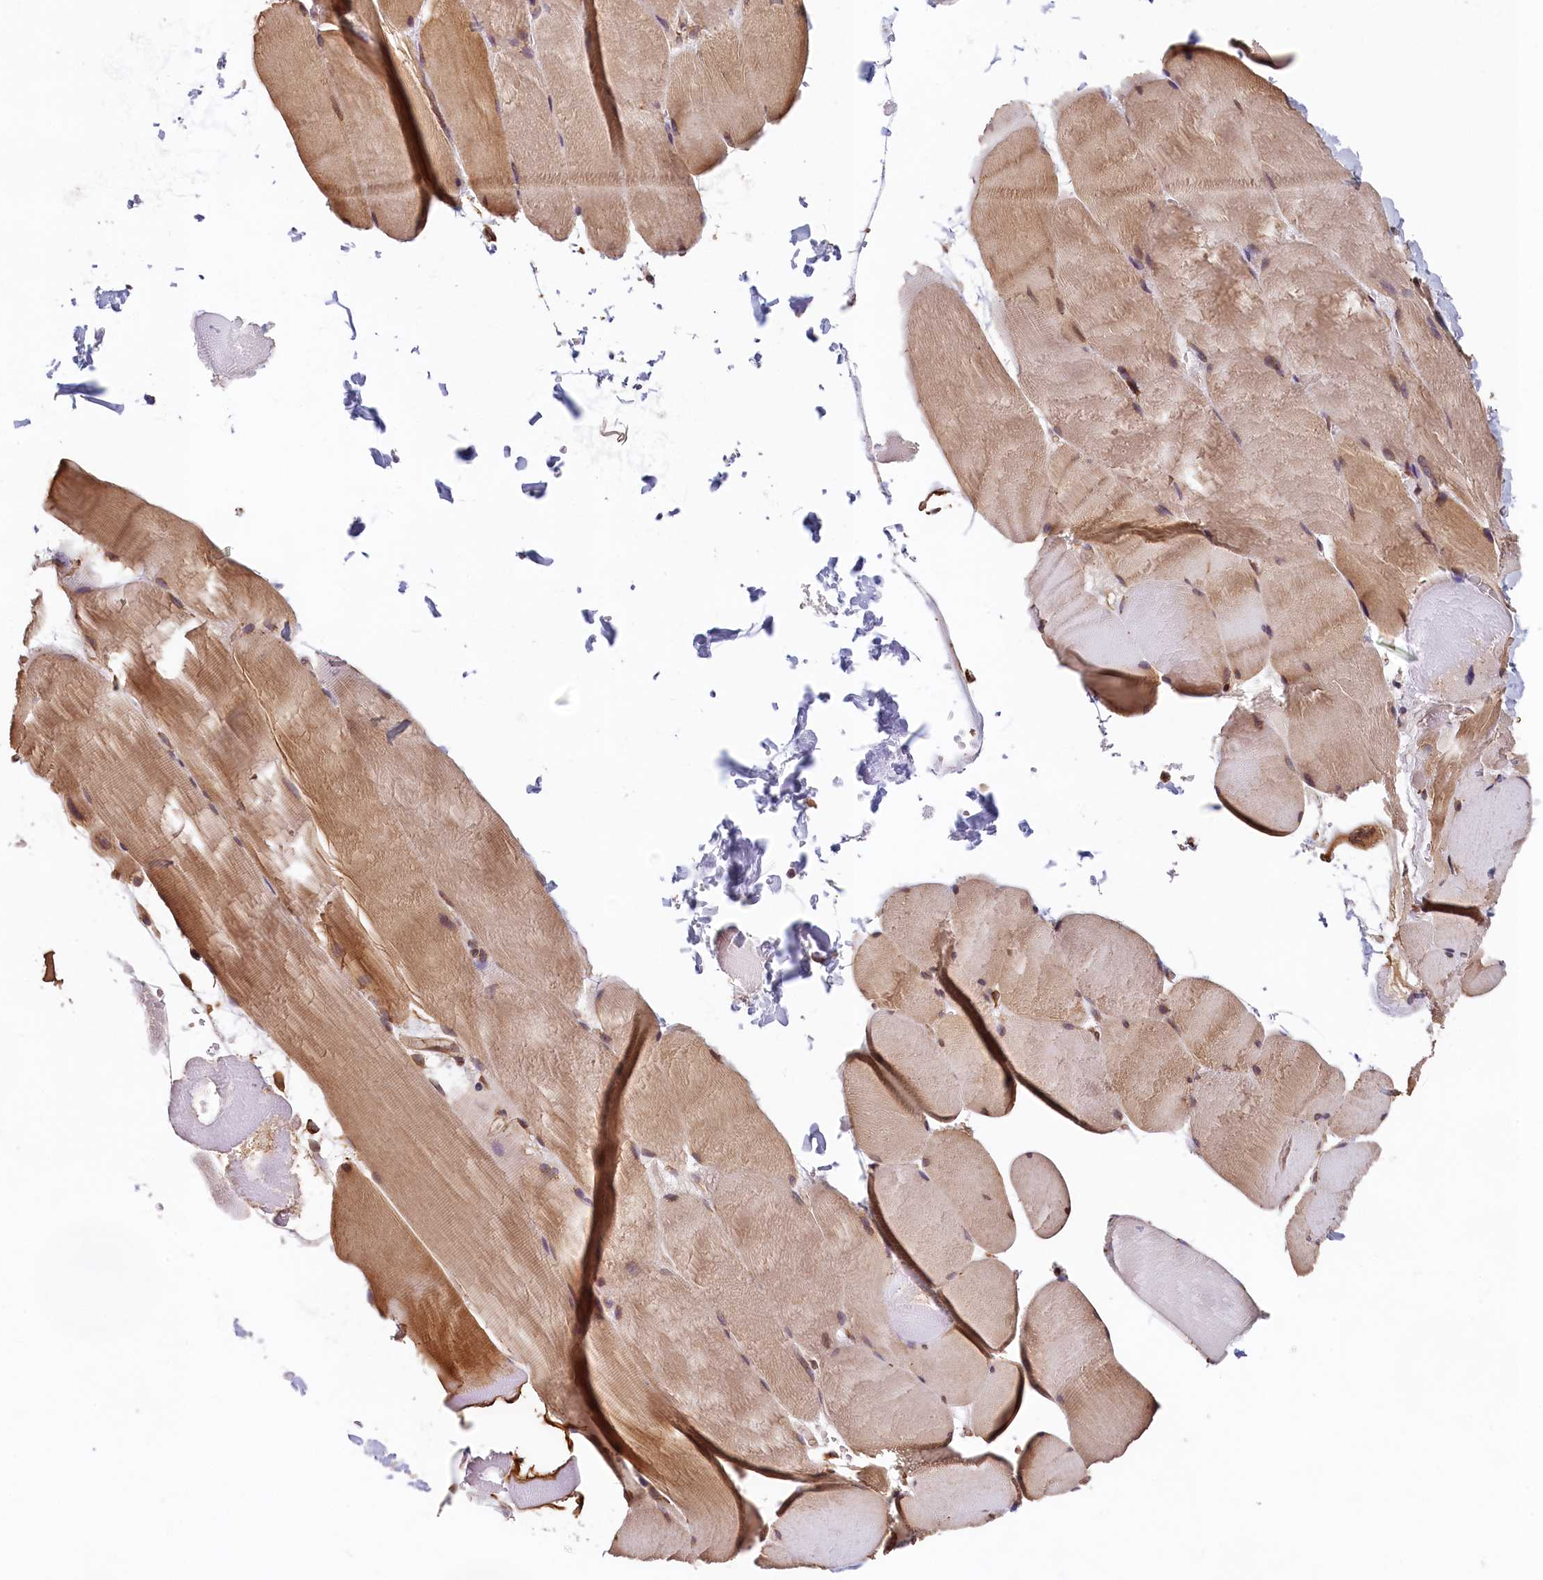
{"staining": {"intensity": "moderate", "quantity": ">75%", "location": "cytoplasmic/membranous"}, "tissue": "skeletal muscle", "cell_type": "Myocytes", "image_type": "normal", "snomed": [{"axis": "morphology", "description": "Normal tissue, NOS"}, {"axis": "topography", "description": "Skeletal muscle"}, {"axis": "topography", "description": "Head-Neck"}], "caption": "Protein expression analysis of normal skeletal muscle shows moderate cytoplasmic/membranous expression in approximately >75% of myocytes.", "gene": "TMEM116", "patient": {"sex": "male", "age": 66}}